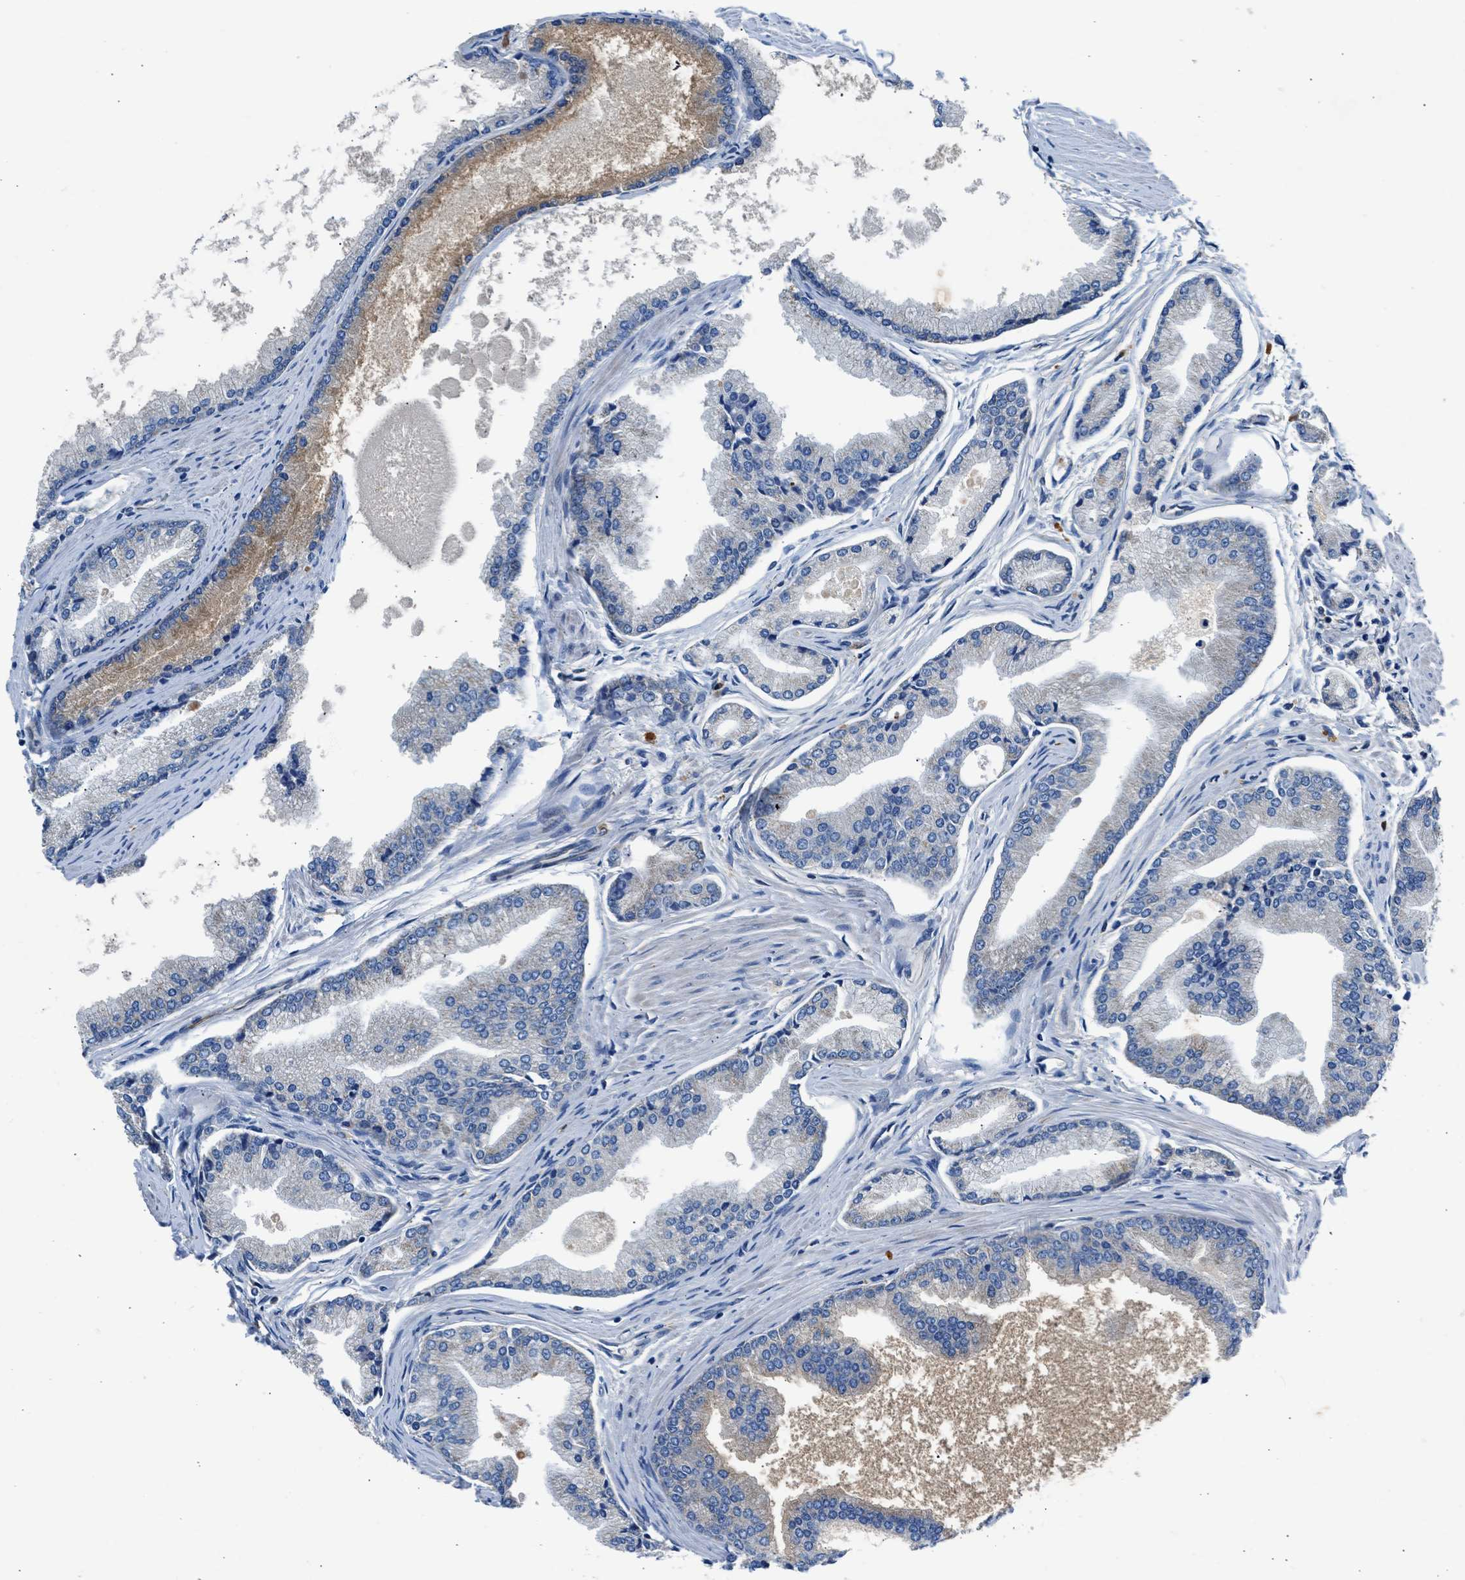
{"staining": {"intensity": "negative", "quantity": "none", "location": "none"}, "tissue": "prostate cancer", "cell_type": "Tumor cells", "image_type": "cancer", "snomed": [{"axis": "morphology", "description": "Adenocarcinoma, High grade"}, {"axis": "topography", "description": "Prostate"}], "caption": "Prostate cancer (adenocarcinoma (high-grade)) stained for a protein using immunohistochemistry (IHC) reveals no staining tumor cells.", "gene": "ULK4", "patient": {"sex": "male", "age": 61}}